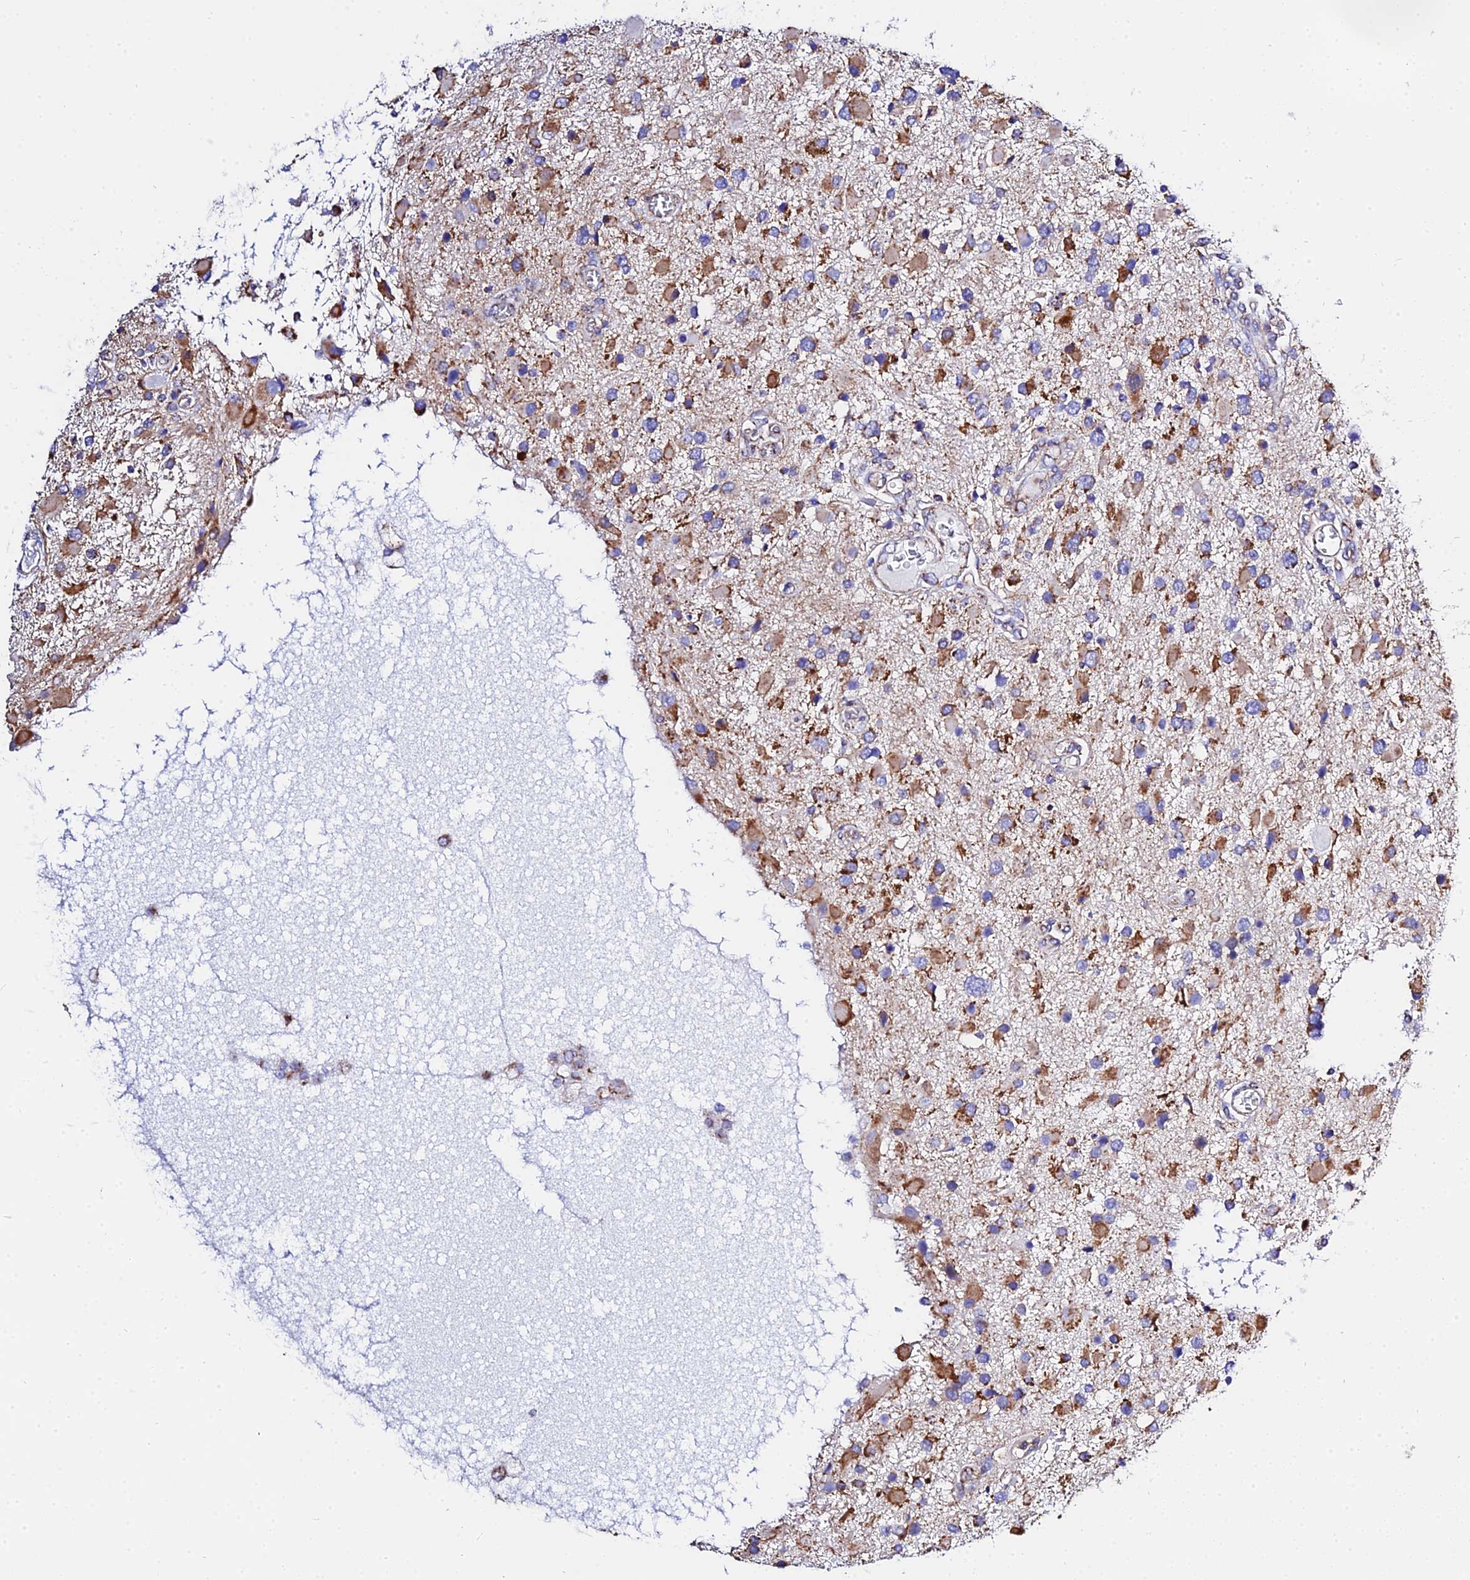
{"staining": {"intensity": "moderate", "quantity": ">75%", "location": "cytoplasmic/membranous"}, "tissue": "glioma", "cell_type": "Tumor cells", "image_type": "cancer", "snomed": [{"axis": "morphology", "description": "Glioma, malignant, High grade"}, {"axis": "topography", "description": "Brain"}], "caption": "Immunohistochemical staining of human glioma shows medium levels of moderate cytoplasmic/membranous staining in approximately >75% of tumor cells. (IHC, brightfield microscopy, high magnification).", "gene": "ZNF573", "patient": {"sex": "male", "age": 53}}